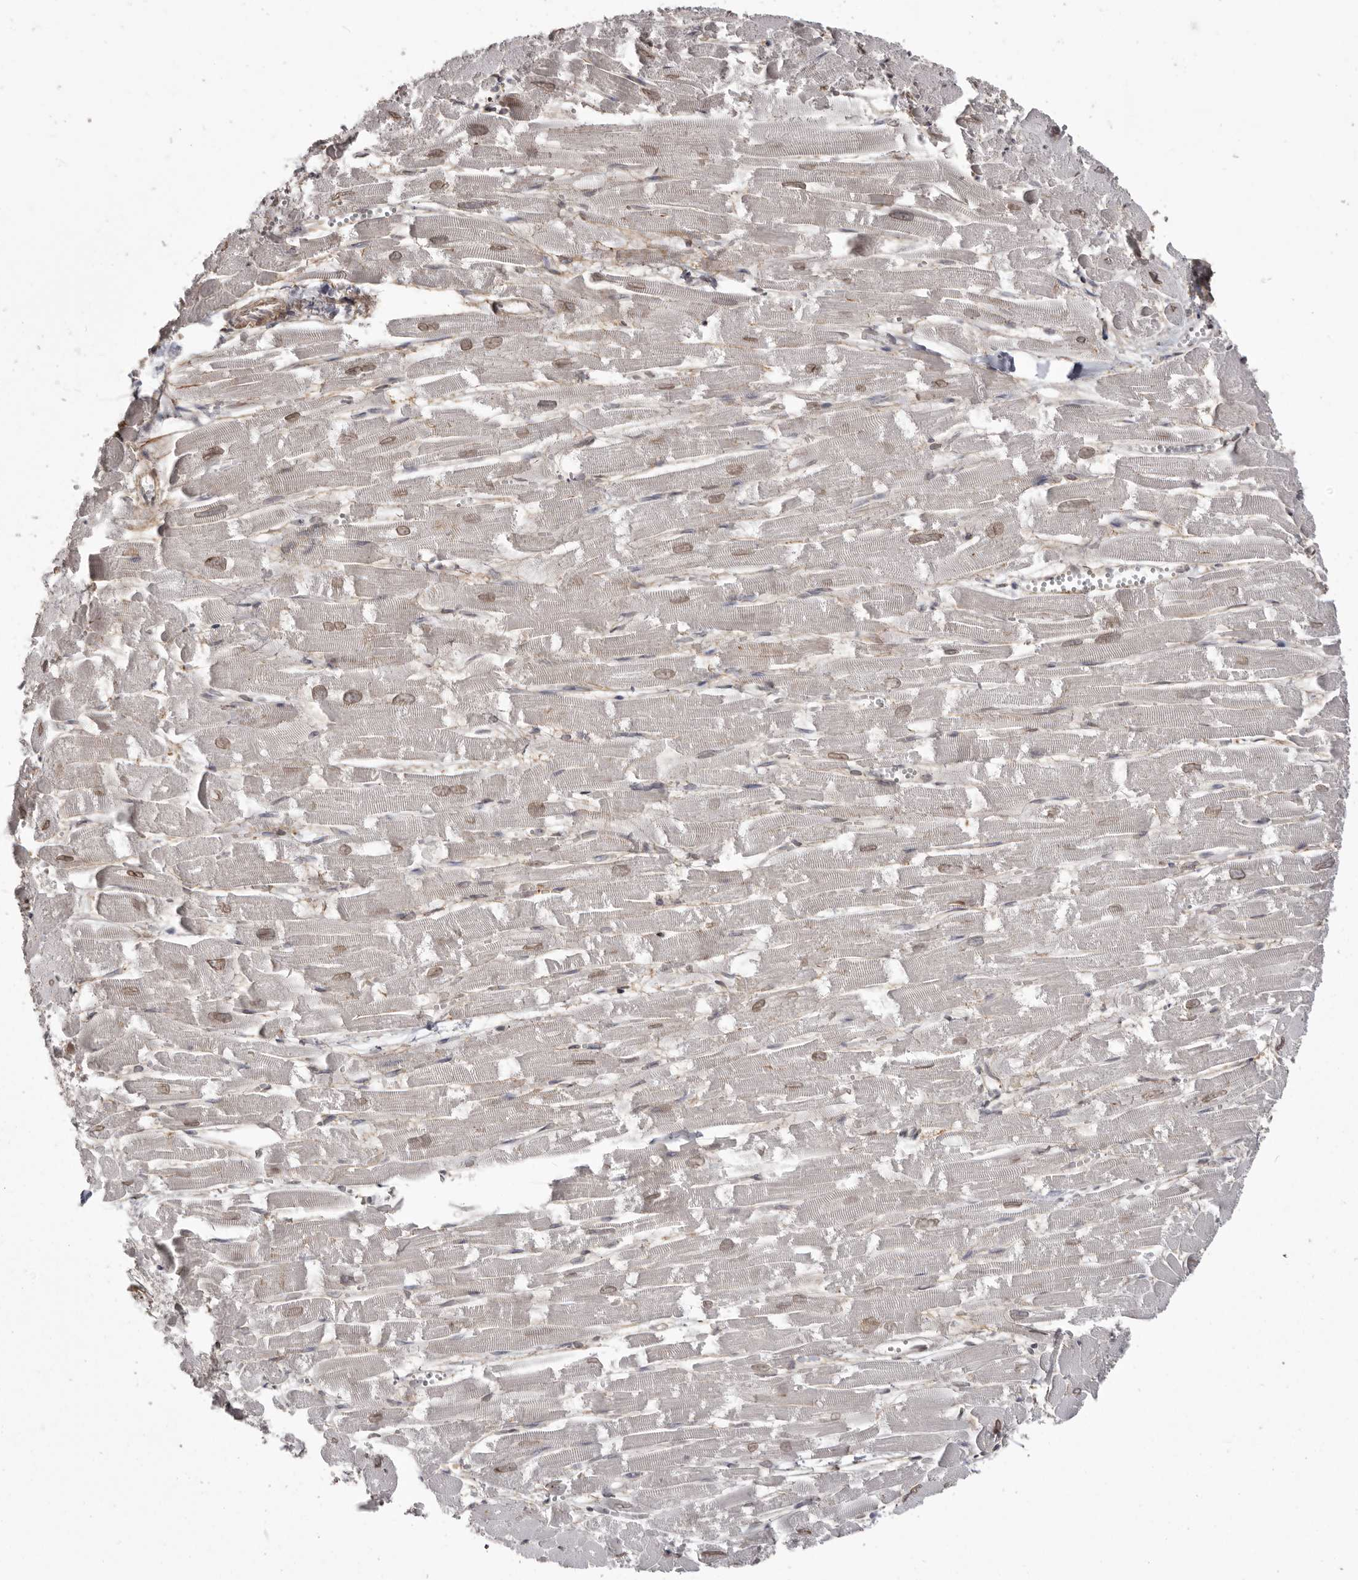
{"staining": {"intensity": "negative", "quantity": "none", "location": "none"}, "tissue": "heart muscle", "cell_type": "Cardiomyocytes", "image_type": "normal", "snomed": [{"axis": "morphology", "description": "Normal tissue, NOS"}, {"axis": "topography", "description": "Heart"}], "caption": "This is an immunohistochemistry photomicrograph of benign human heart muscle. There is no expression in cardiomyocytes.", "gene": "NUP43", "patient": {"sex": "male", "age": 54}}